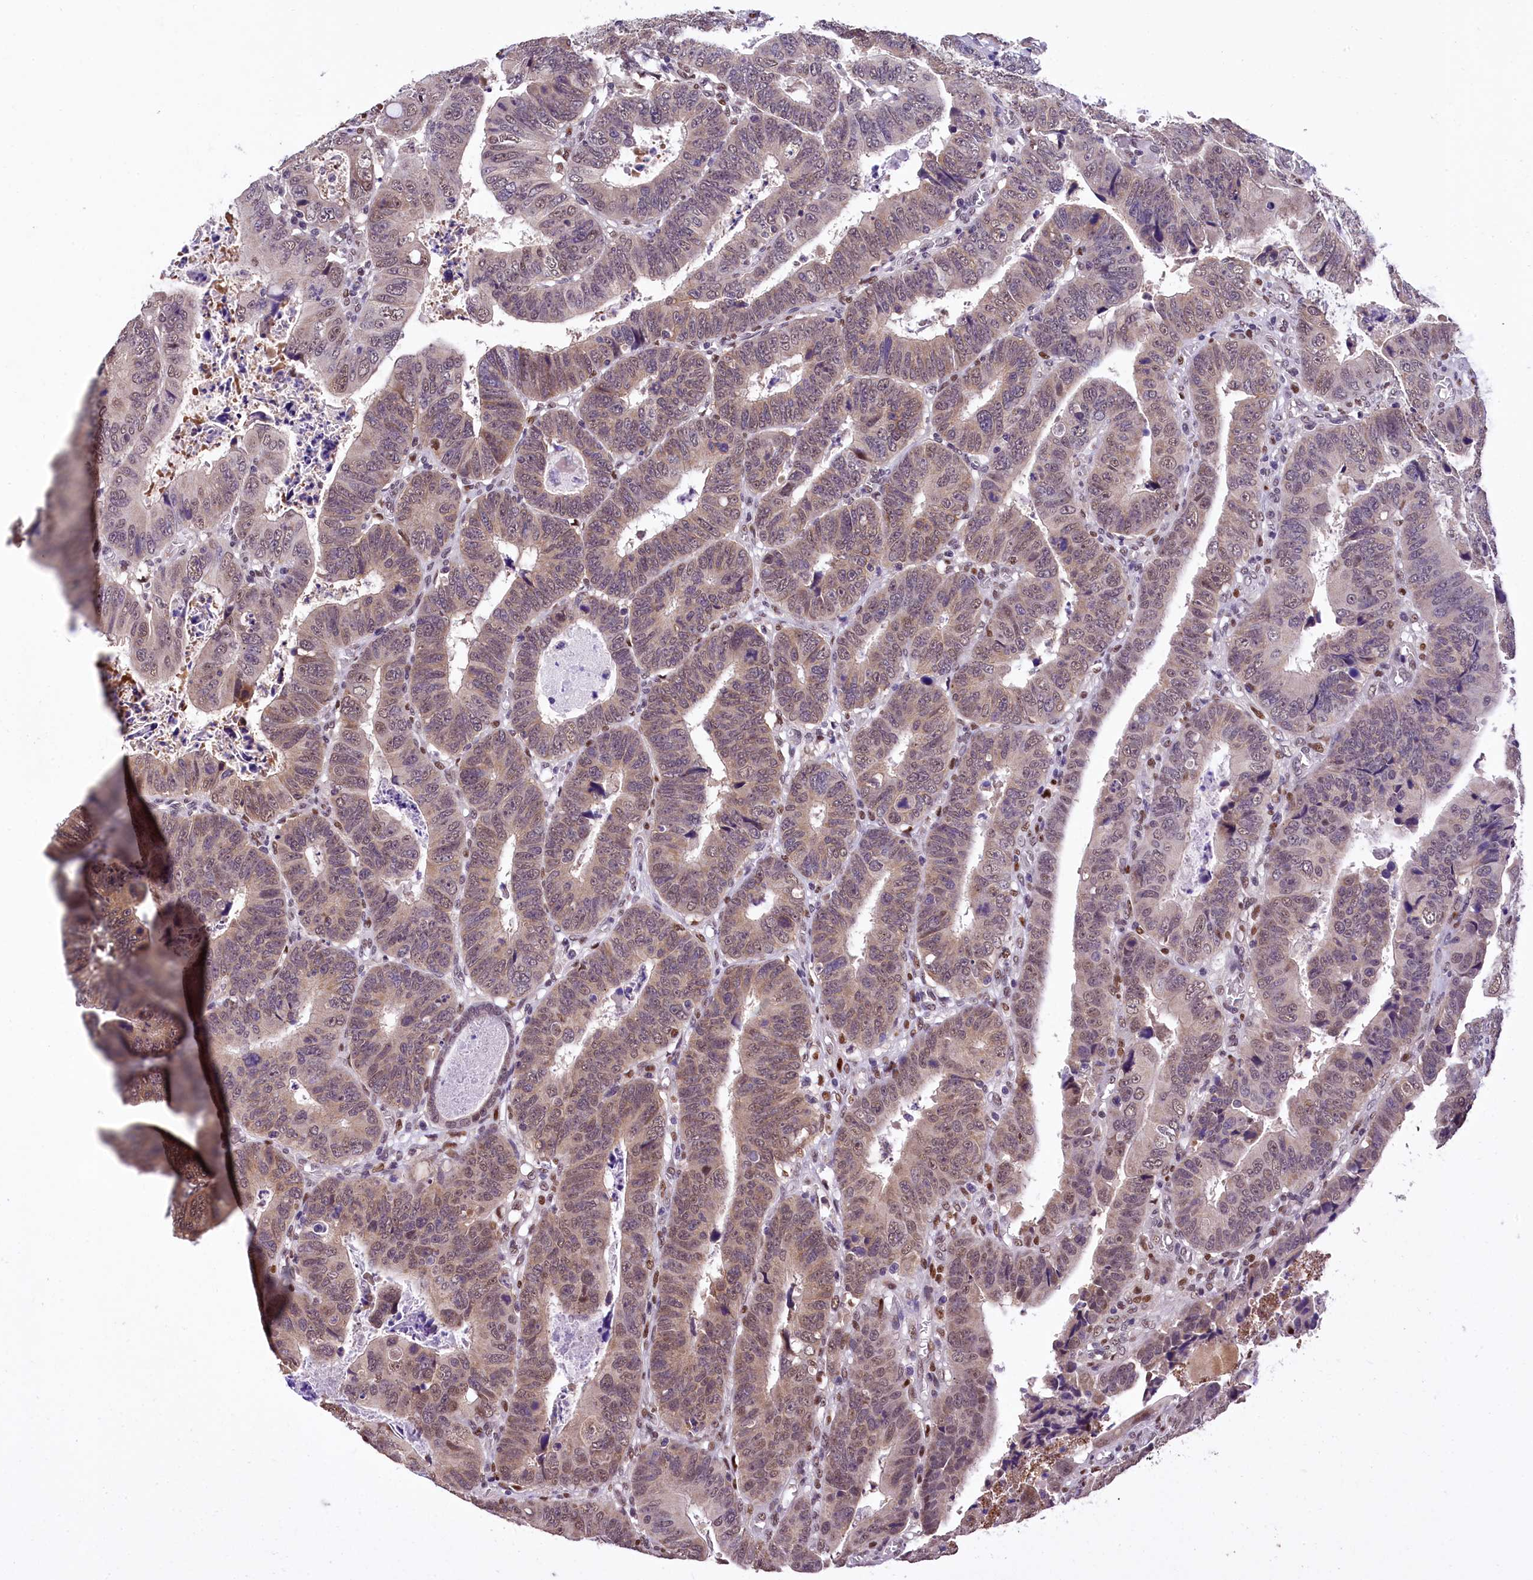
{"staining": {"intensity": "weak", "quantity": ">75%", "location": "cytoplasmic/membranous"}, "tissue": "colorectal cancer", "cell_type": "Tumor cells", "image_type": "cancer", "snomed": [{"axis": "morphology", "description": "Normal tissue, NOS"}, {"axis": "morphology", "description": "Adenocarcinoma, NOS"}, {"axis": "topography", "description": "Rectum"}], "caption": "Immunohistochemistry staining of adenocarcinoma (colorectal), which shows low levels of weak cytoplasmic/membranous expression in about >75% of tumor cells indicating weak cytoplasmic/membranous protein positivity. The staining was performed using DAB (3,3'-diaminobenzidine) (brown) for protein detection and nuclei were counterstained in hematoxylin (blue).", "gene": "HECTD4", "patient": {"sex": "female", "age": 65}}